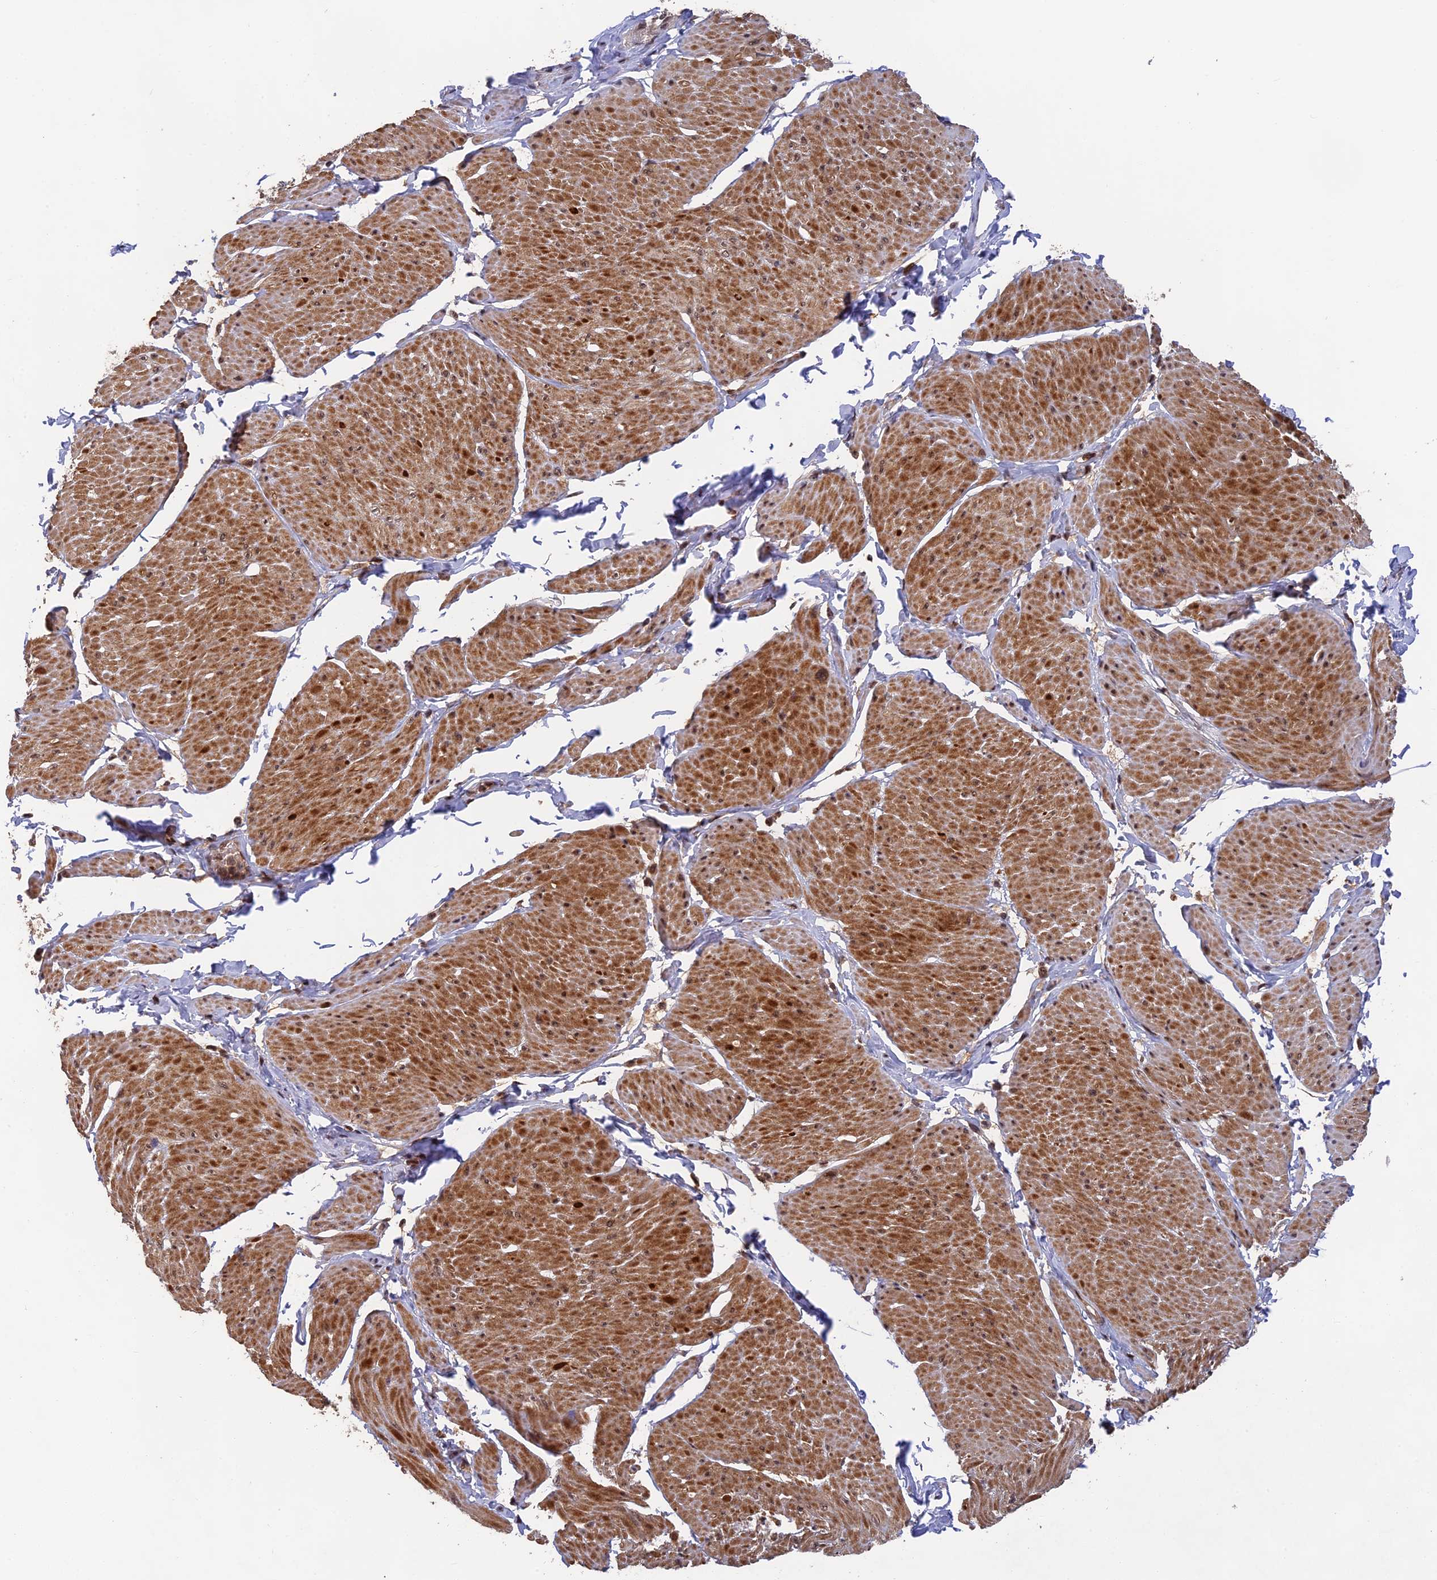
{"staining": {"intensity": "moderate", "quantity": ">75%", "location": "cytoplasmic/membranous,nuclear"}, "tissue": "smooth muscle", "cell_type": "Smooth muscle cells", "image_type": "normal", "snomed": [{"axis": "morphology", "description": "Urothelial carcinoma, High grade"}, {"axis": "topography", "description": "Urinary bladder"}], "caption": "Immunohistochemical staining of benign smooth muscle exhibits medium levels of moderate cytoplasmic/membranous,nuclear staining in about >75% of smooth muscle cells.", "gene": "OSBPL1A", "patient": {"sex": "male", "age": 46}}